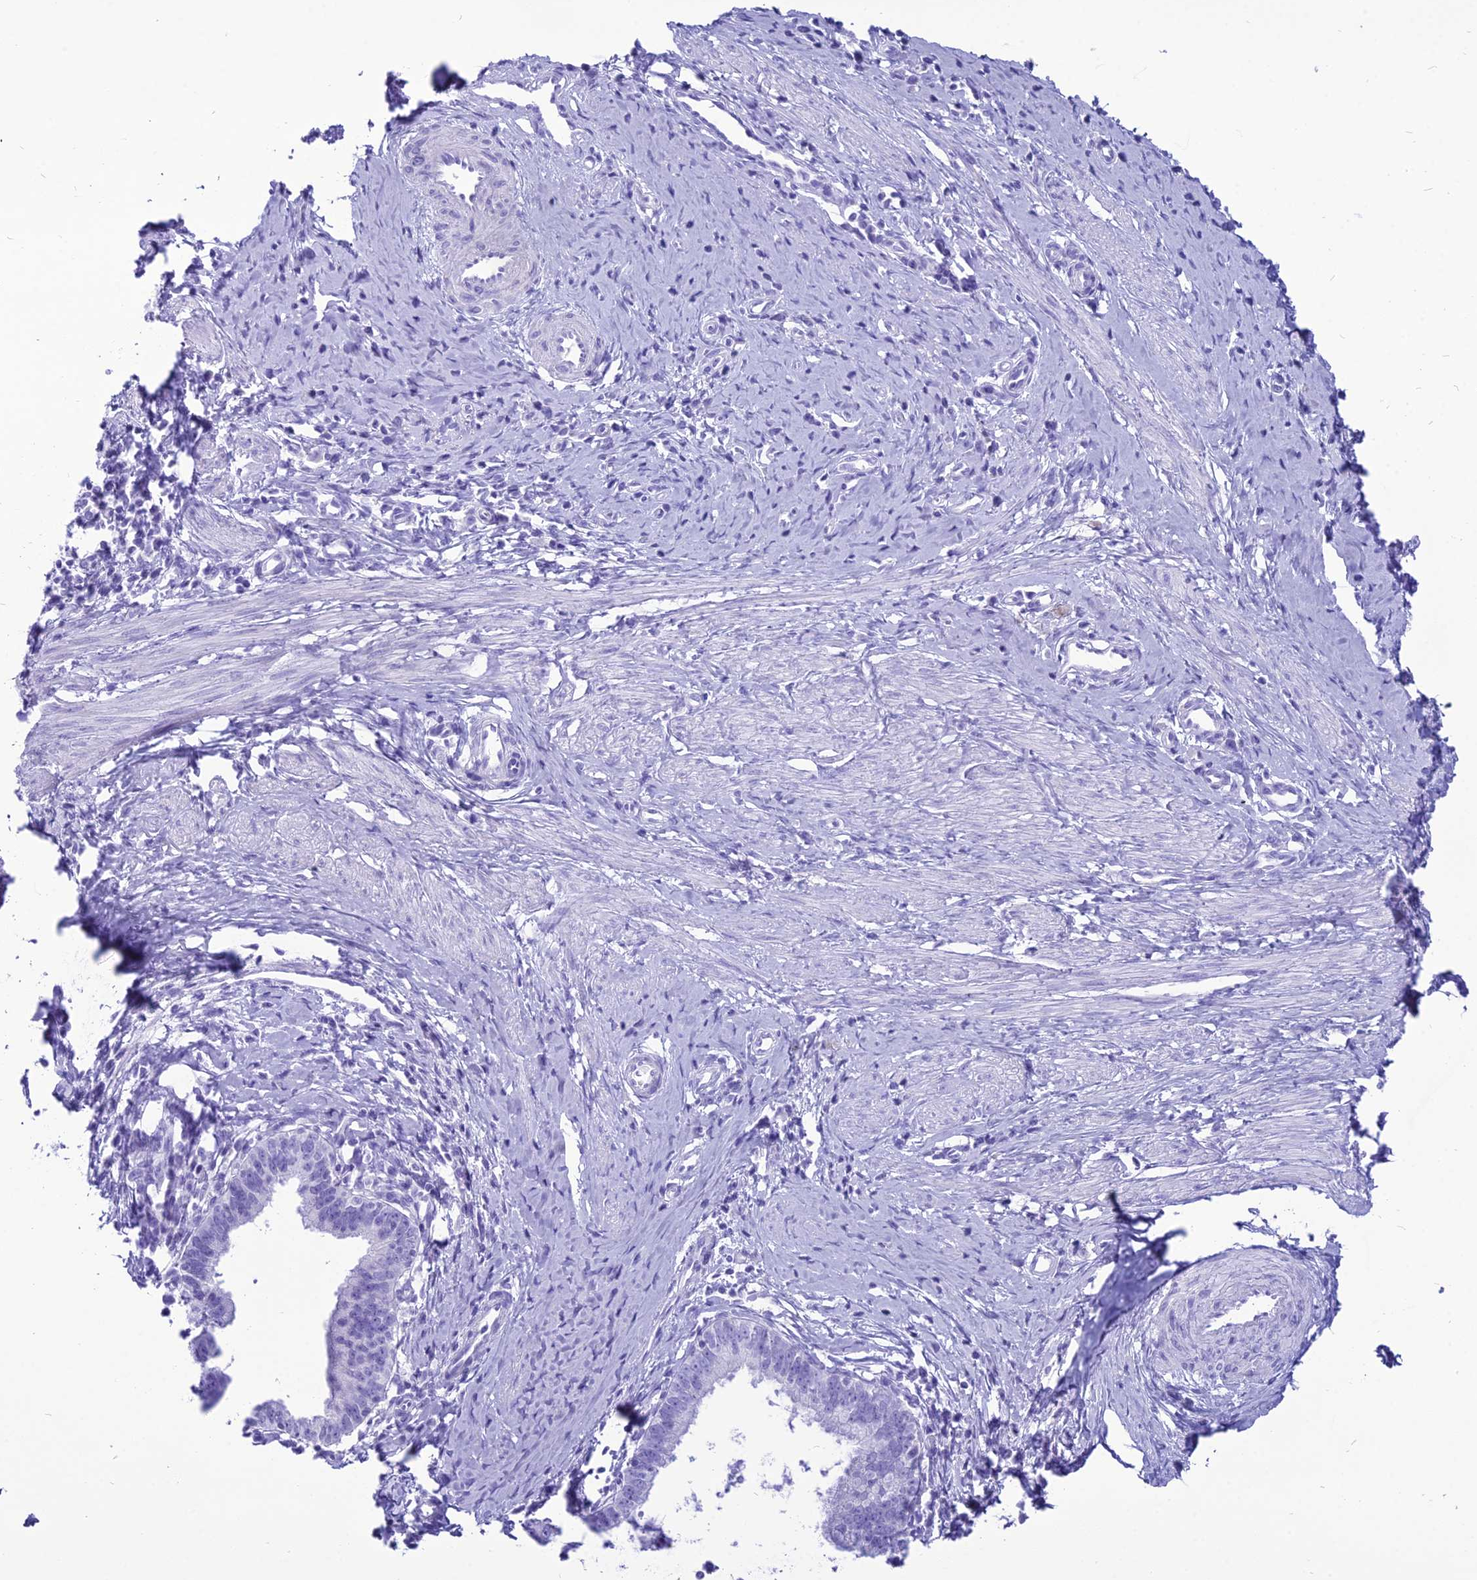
{"staining": {"intensity": "negative", "quantity": "none", "location": "none"}, "tissue": "cervical cancer", "cell_type": "Tumor cells", "image_type": "cancer", "snomed": [{"axis": "morphology", "description": "Adenocarcinoma, NOS"}, {"axis": "topography", "description": "Cervix"}], "caption": "Immunohistochemical staining of cervical cancer shows no significant expression in tumor cells.", "gene": "PNMA5", "patient": {"sex": "female", "age": 36}}